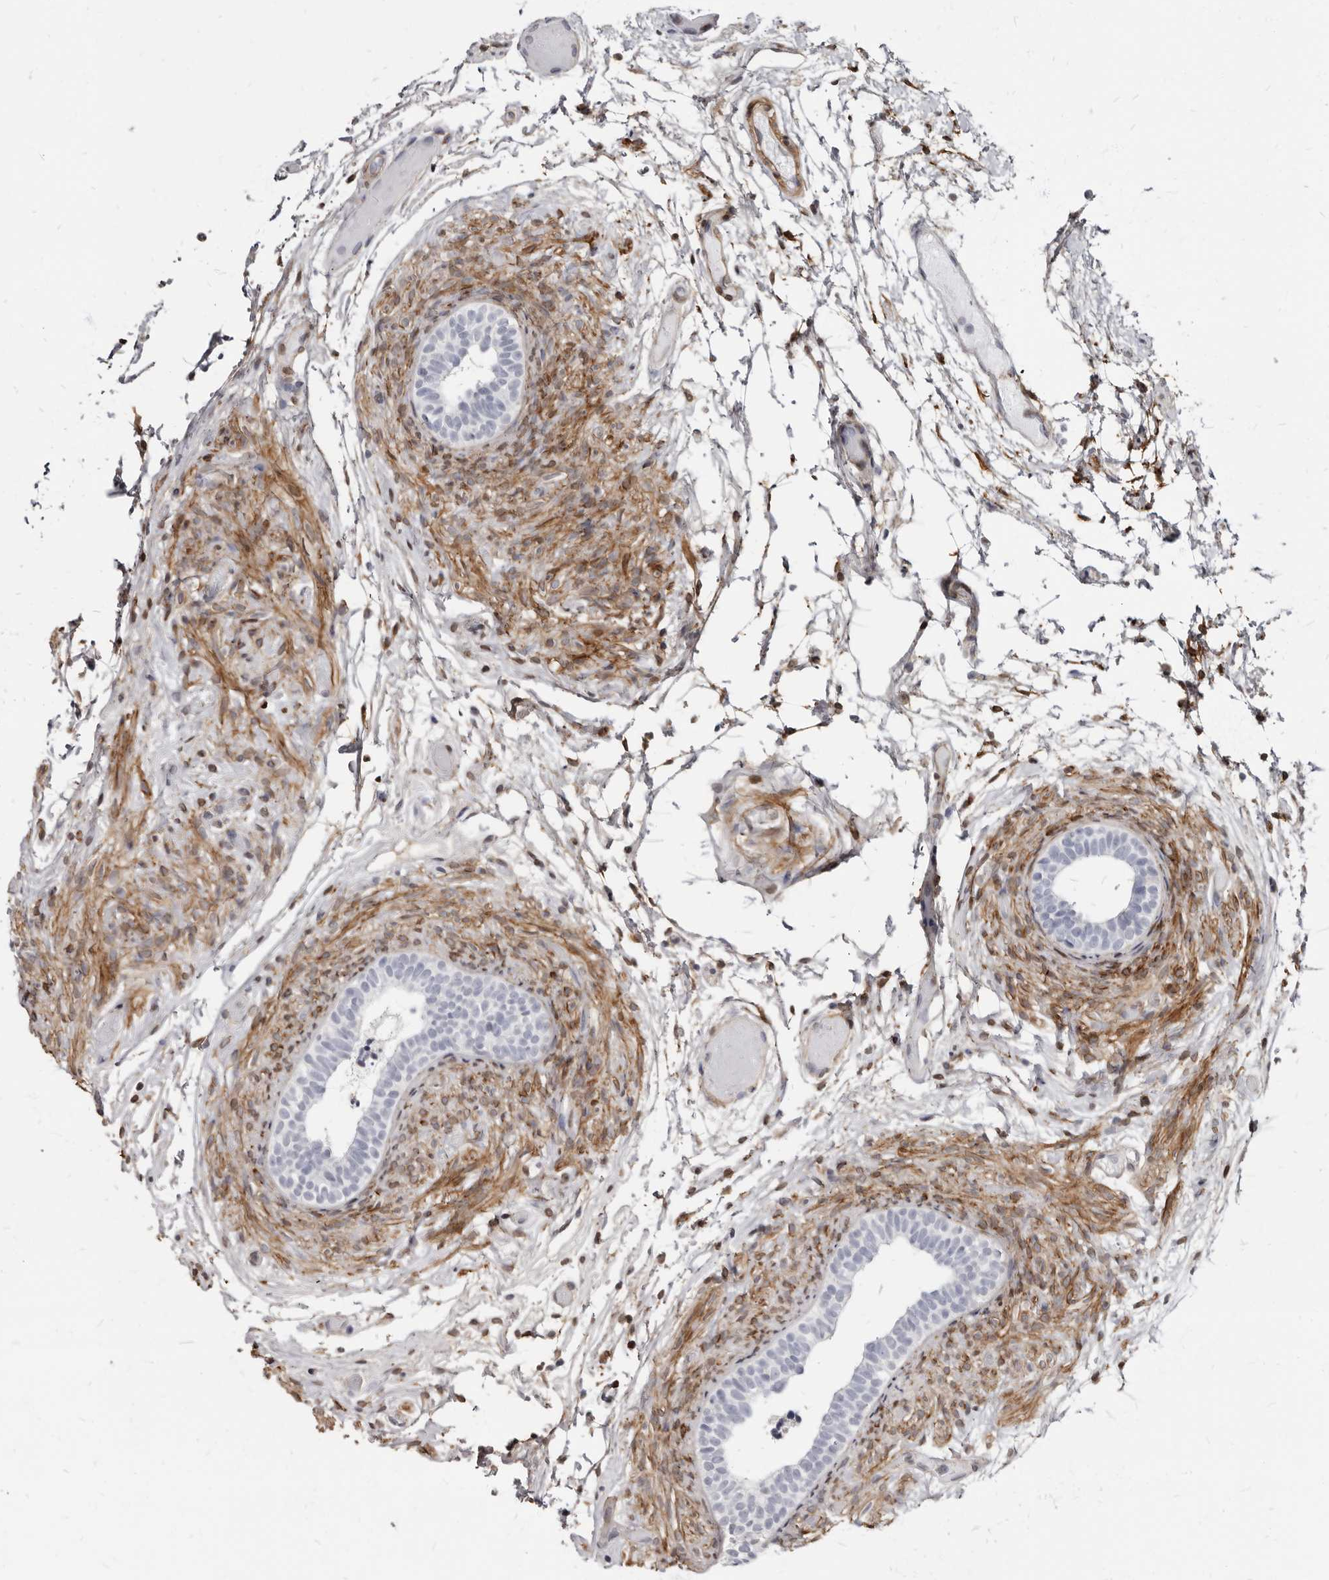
{"staining": {"intensity": "negative", "quantity": "none", "location": "none"}, "tissue": "epididymis", "cell_type": "Glandular cells", "image_type": "normal", "snomed": [{"axis": "morphology", "description": "Normal tissue, NOS"}, {"axis": "topography", "description": "Epididymis"}], "caption": "Immunohistochemical staining of normal epididymis demonstrates no significant positivity in glandular cells.", "gene": "MRGPRF", "patient": {"sex": "male", "age": 5}}